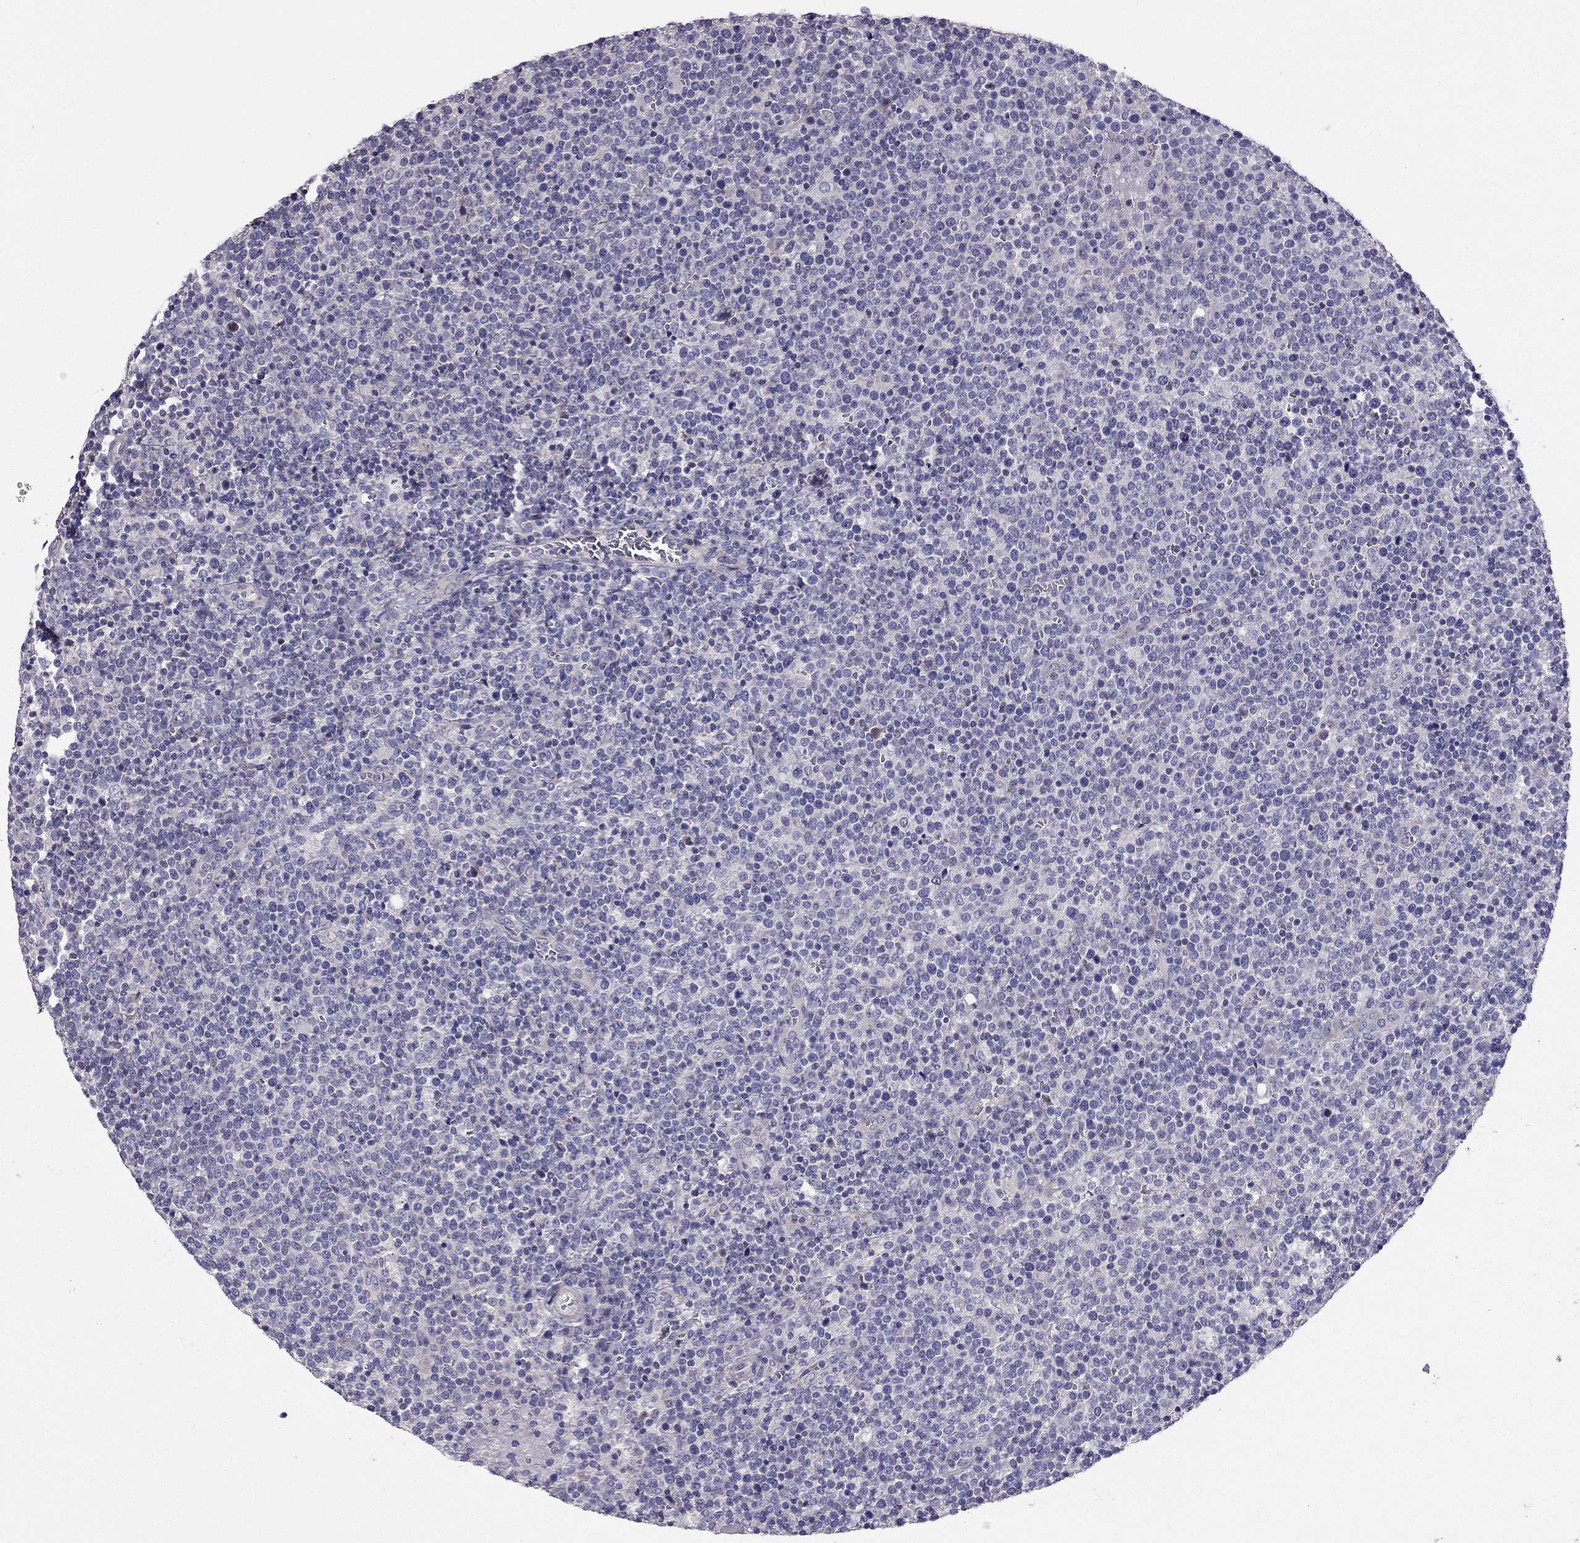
{"staining": {"intensity": "negative", "quantity": "none", "location": "none"}, "tissue": "lymphoma", "cell_type": "Tumor cells", "image_type": "cancer", "snomed": [{"axis": "morphology", "description": "Malignant lymphoma, non-Hodgkin's type, High grade"}, {"axis": "topography", "description": "Lymph node"}], "caption": "IHC image of human malignant lymphoma, non-Hodgkin's type (high-grade) stained for a protein (brown), which shows no positivity in tumor cells.", "gene": "AS3MT", "patient": {"sex": "male", "age": 61}}